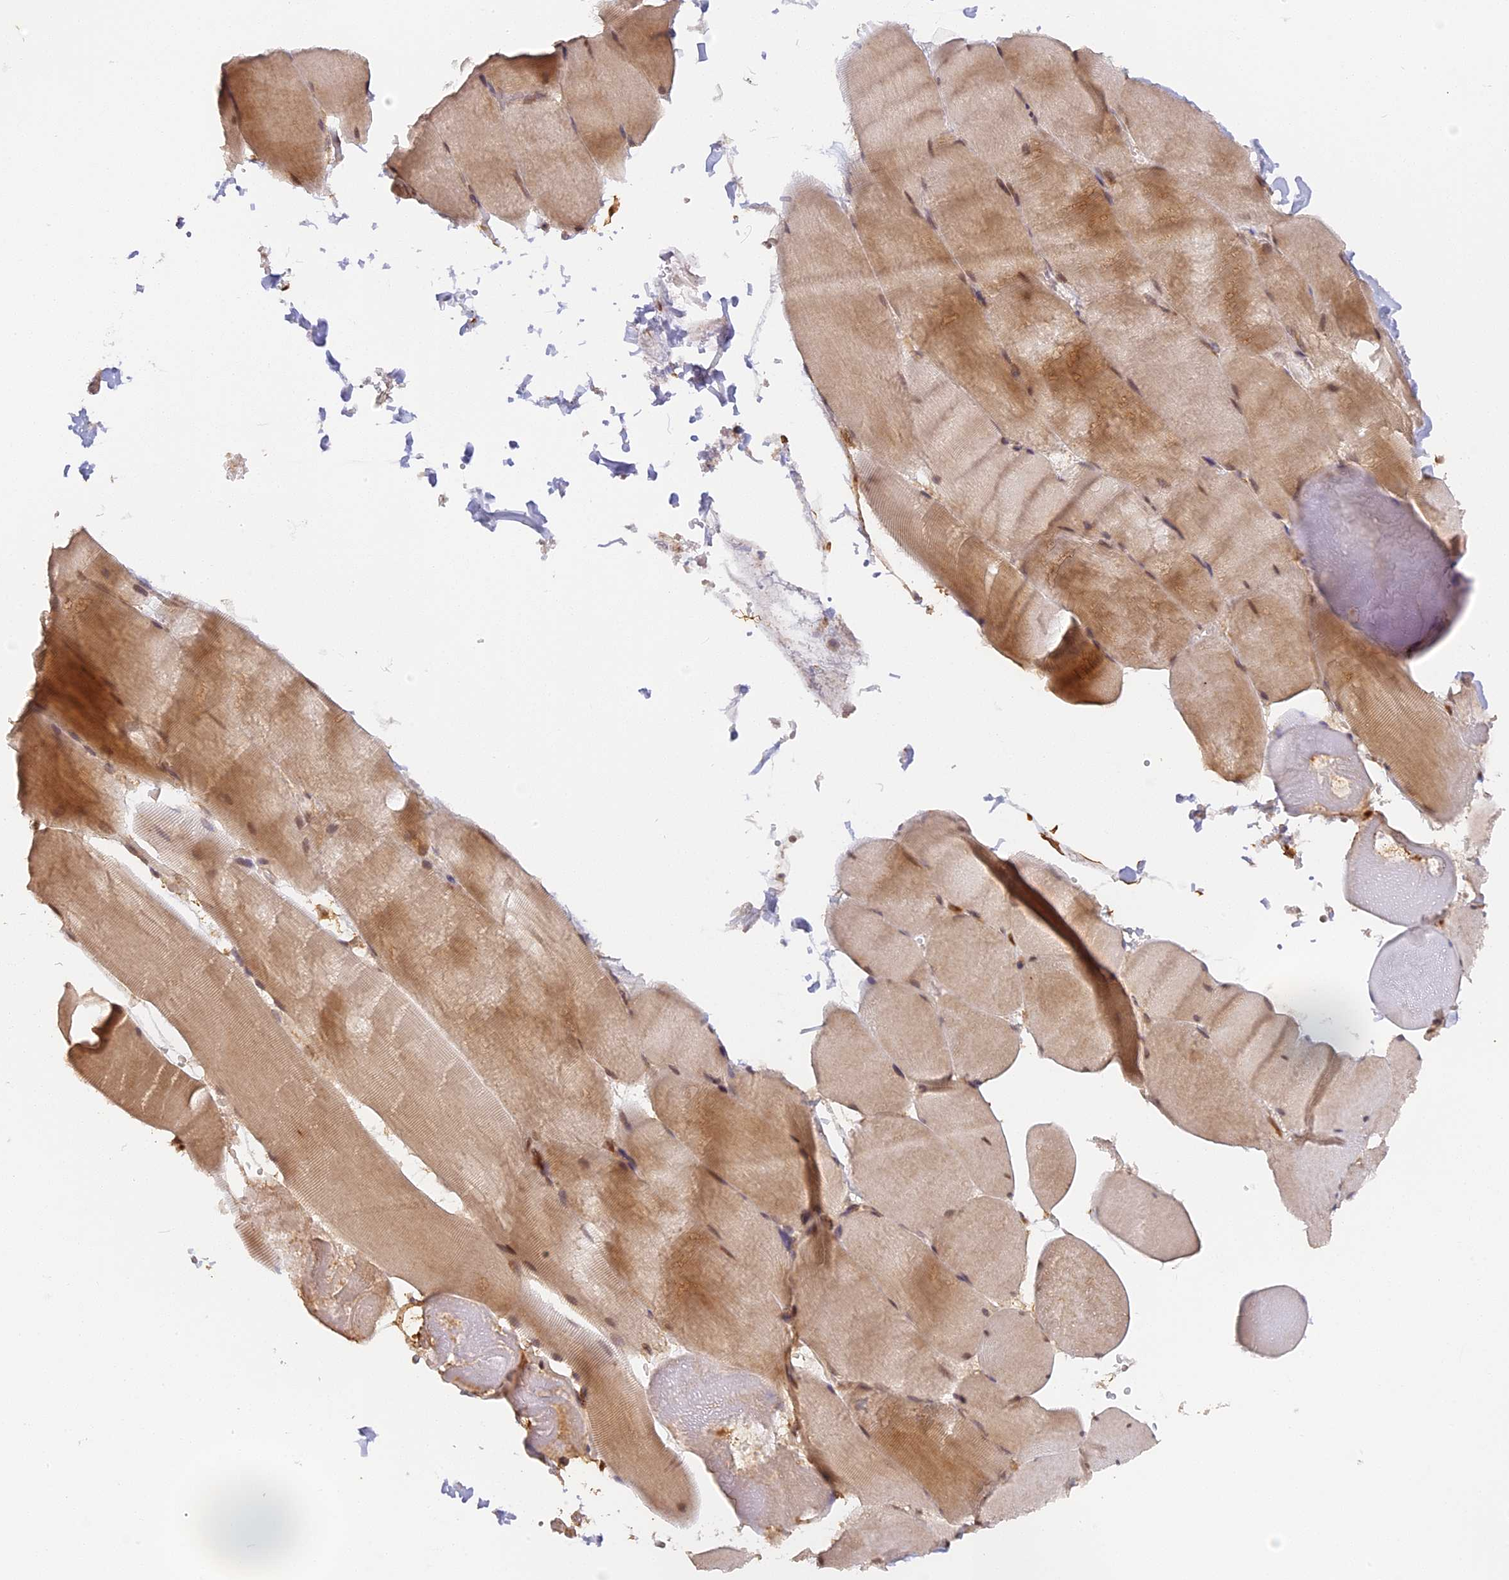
{"staining": {"intensity": "moderate", "quantity": ">75%", "location": "cytoplasmic/membranous,nuclear"}, "tissue": "skeletal muscle", "cell_type": "Myocytes", "image_type": "normal", "snomed": [{"axis": "morphology", "description": "Normal tissue, NOS"}, {"axis": "topography", "description": "Skeletal muscle"}, {"axis": "topography", "description": "Head-Neck"}], "caption": "Protein expression analysis of benign skeletal muscle shows moderate cytoplasmic/membranous,nuclear expression in approximately >75% of myocytes.", "gene": "MYBL2", "patient": {"sex": "male", "age": 66}}